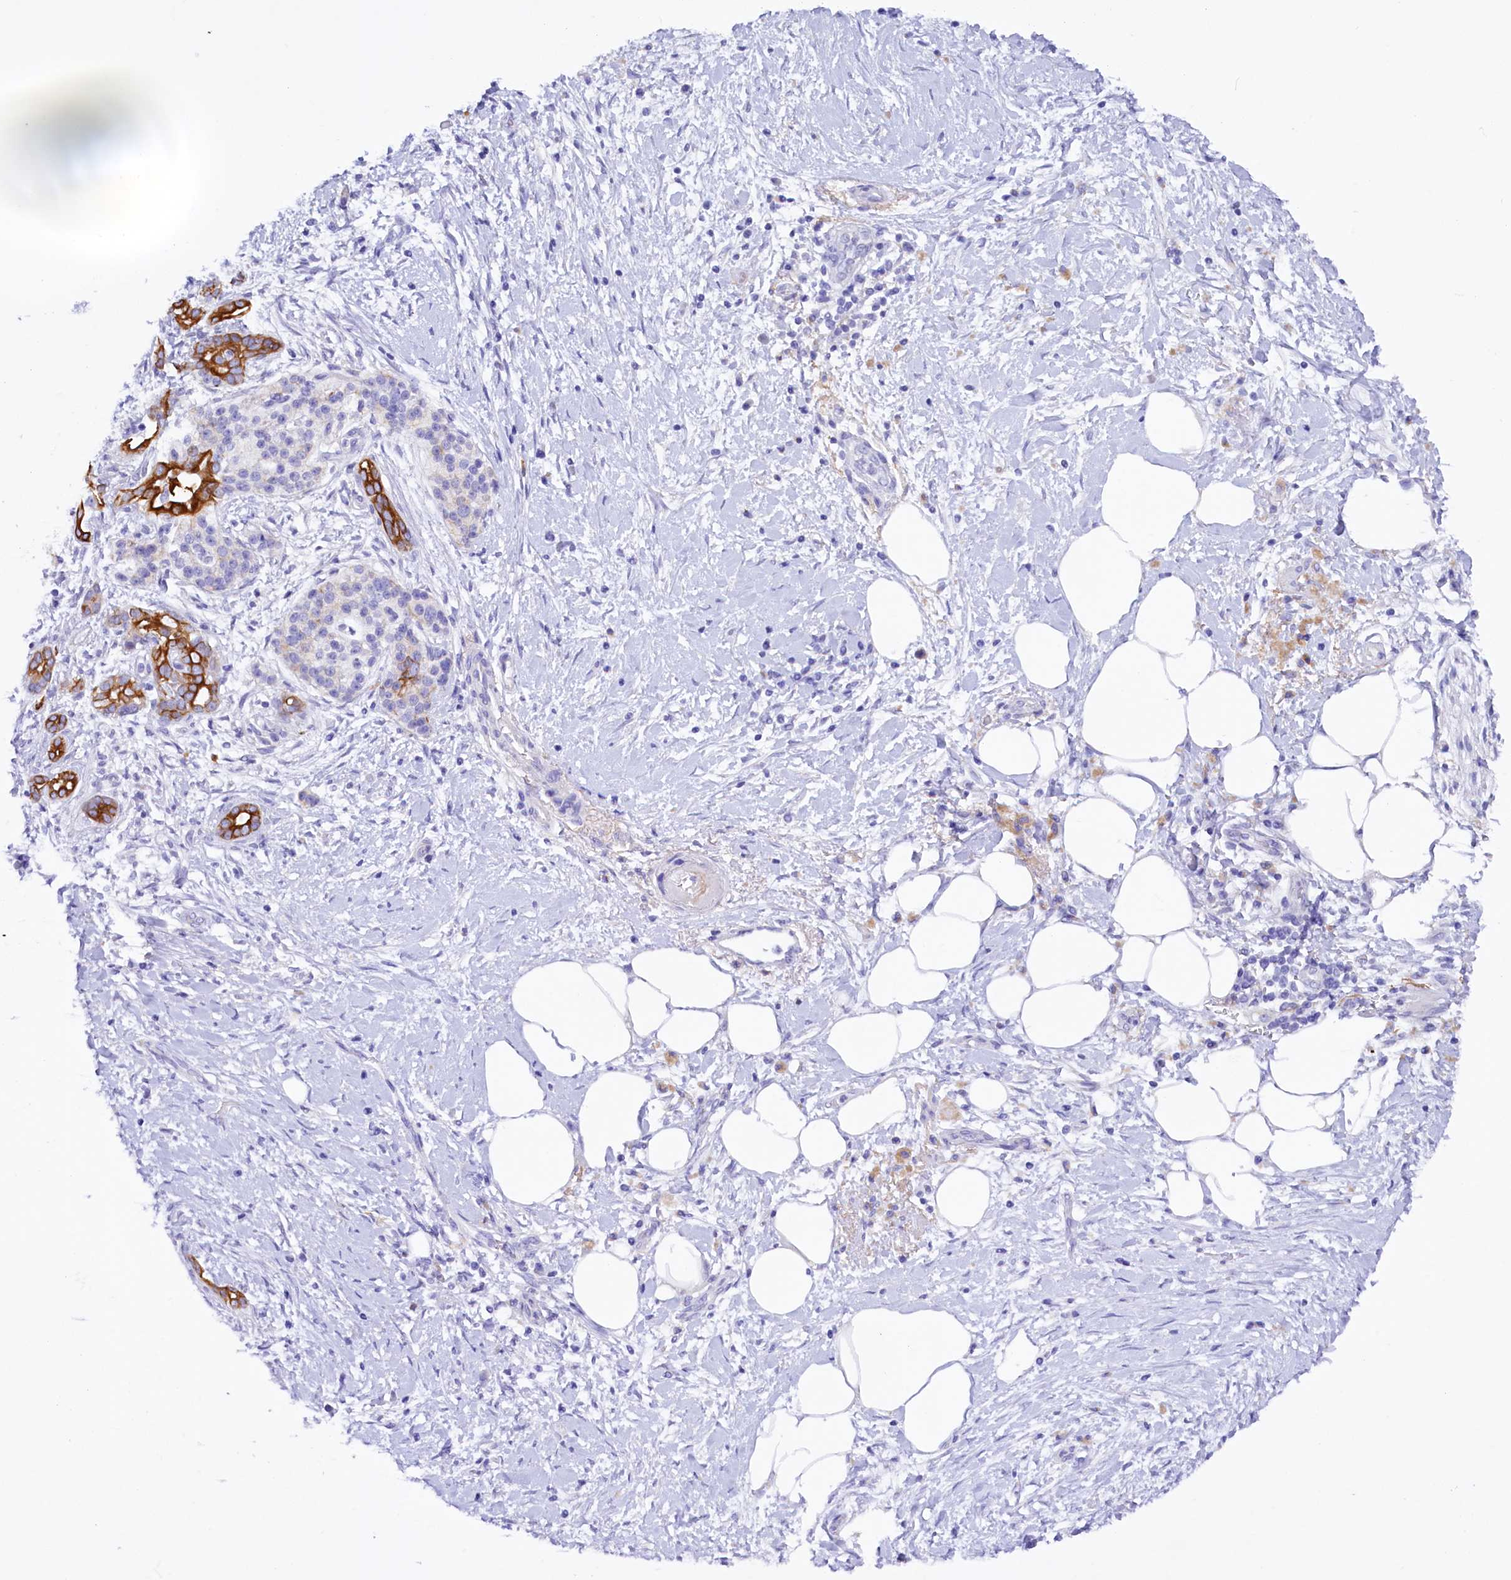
{"staining": {"intensity": "strong", "quantity": ">75%", "location": "cytoplasmic/membranous"}, "tissue": "pancreatic cancer", "cell_type": "Tumor cells", "image_type": "cancer", "snomed": [{"axis": "morphology", "description": "Adenocarcinoma, NOS"}, {"axis": "topography", "description": "Pancreas"}], "caption": "Brown immunohistochemical staining in adenocarcinoma (pancreatic) displays strong cytoplasmic/membranous expression in about >75% of tumor cells. (Stains: DAB in brown, nuclei in blue, Microscopy: brightfield microscopy at high magnification).", "gene": "FAAP20", "patient": {"sex": "male", "age": 58}}